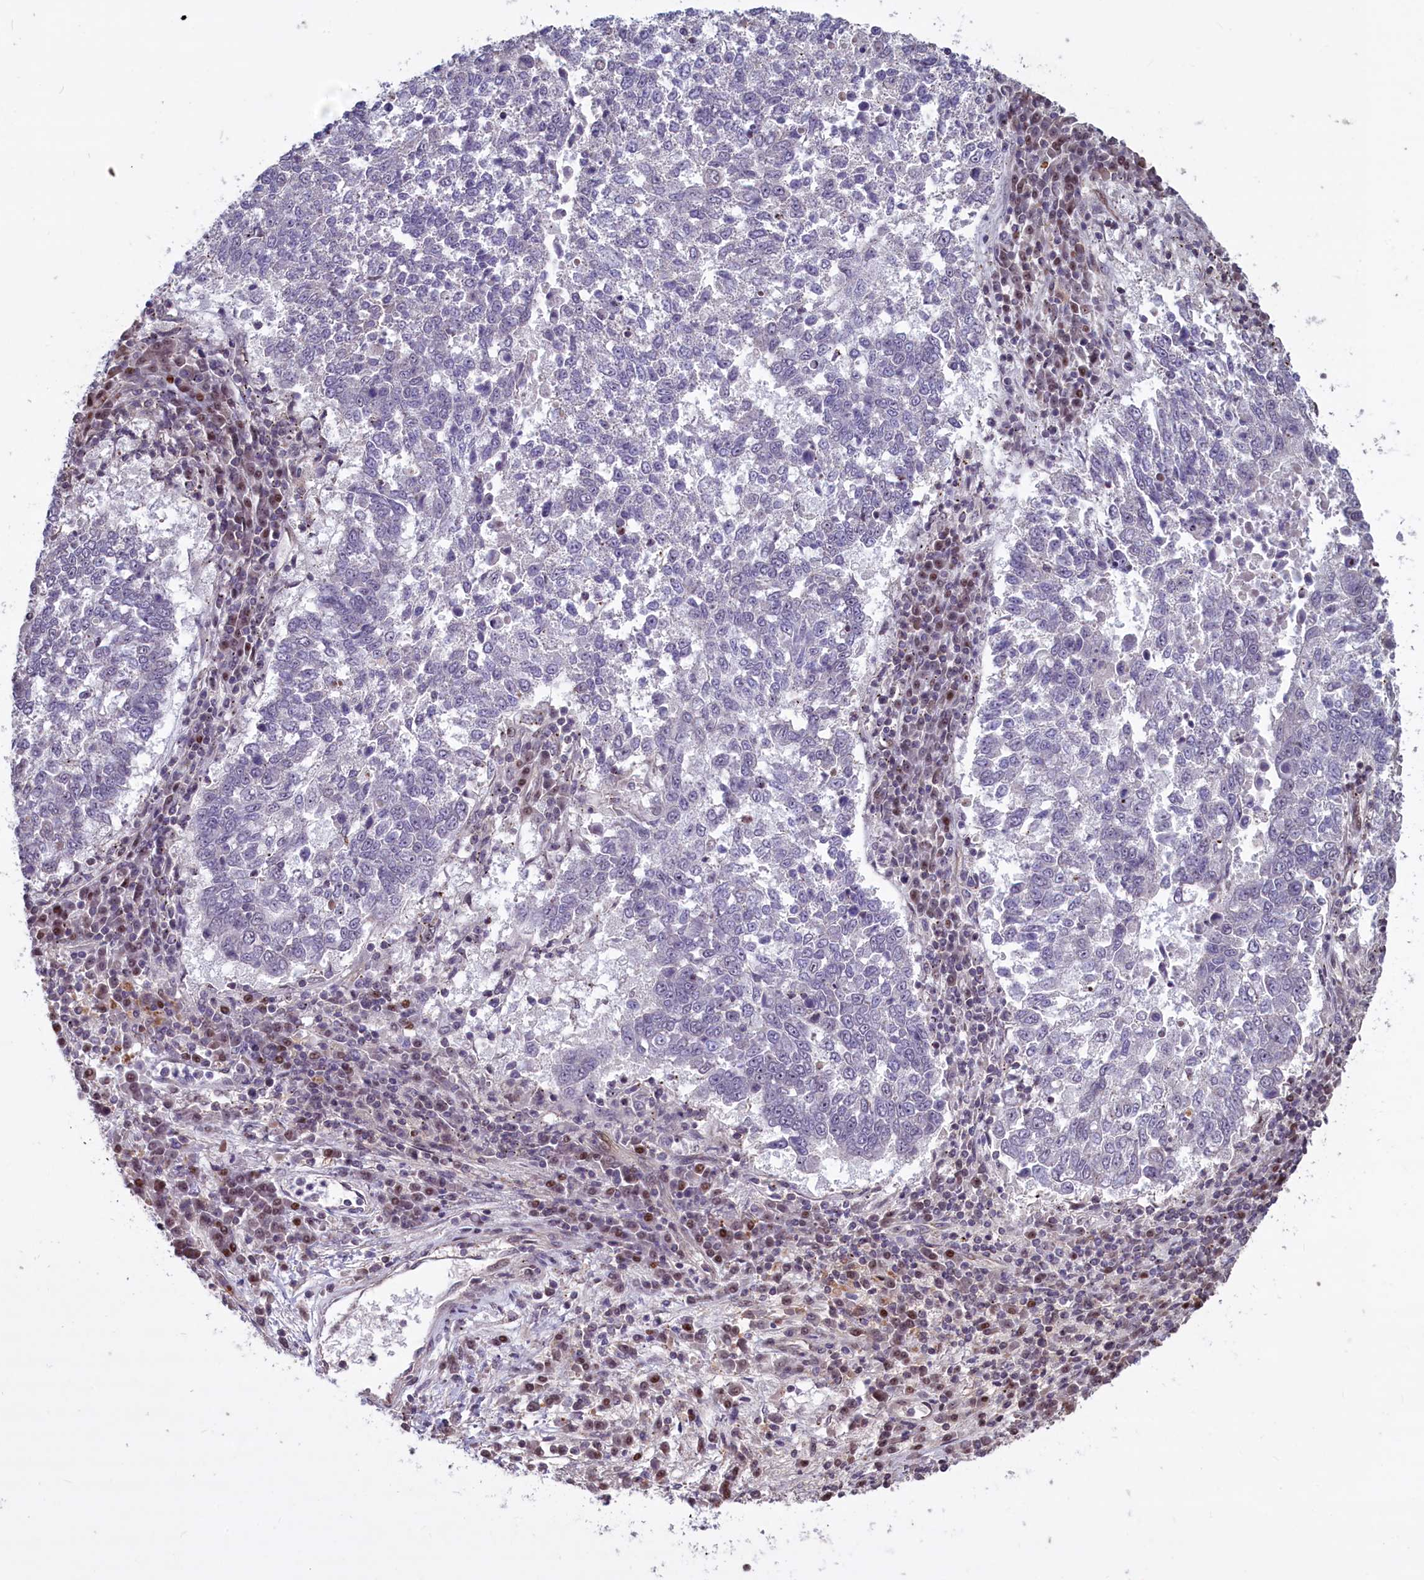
{"staining": {"intensity": "negative", "quantity": "none", "location": "none"}, "tissue": "lung cancer", "cell_type": "Tumor cells", "image_type": "cancer", "snomed": [{"axis": "morphology", "description": "Squamous cell carcinoma, NOS"}, {"axis": "topography", "description": "Lung"}], "caption": "Immunohistochemistry (IHC) of human lung cancer exhibits no positivity in tumor cells.", "gene": "SHFL", "patient": {"sex": "male", "age": 73}}